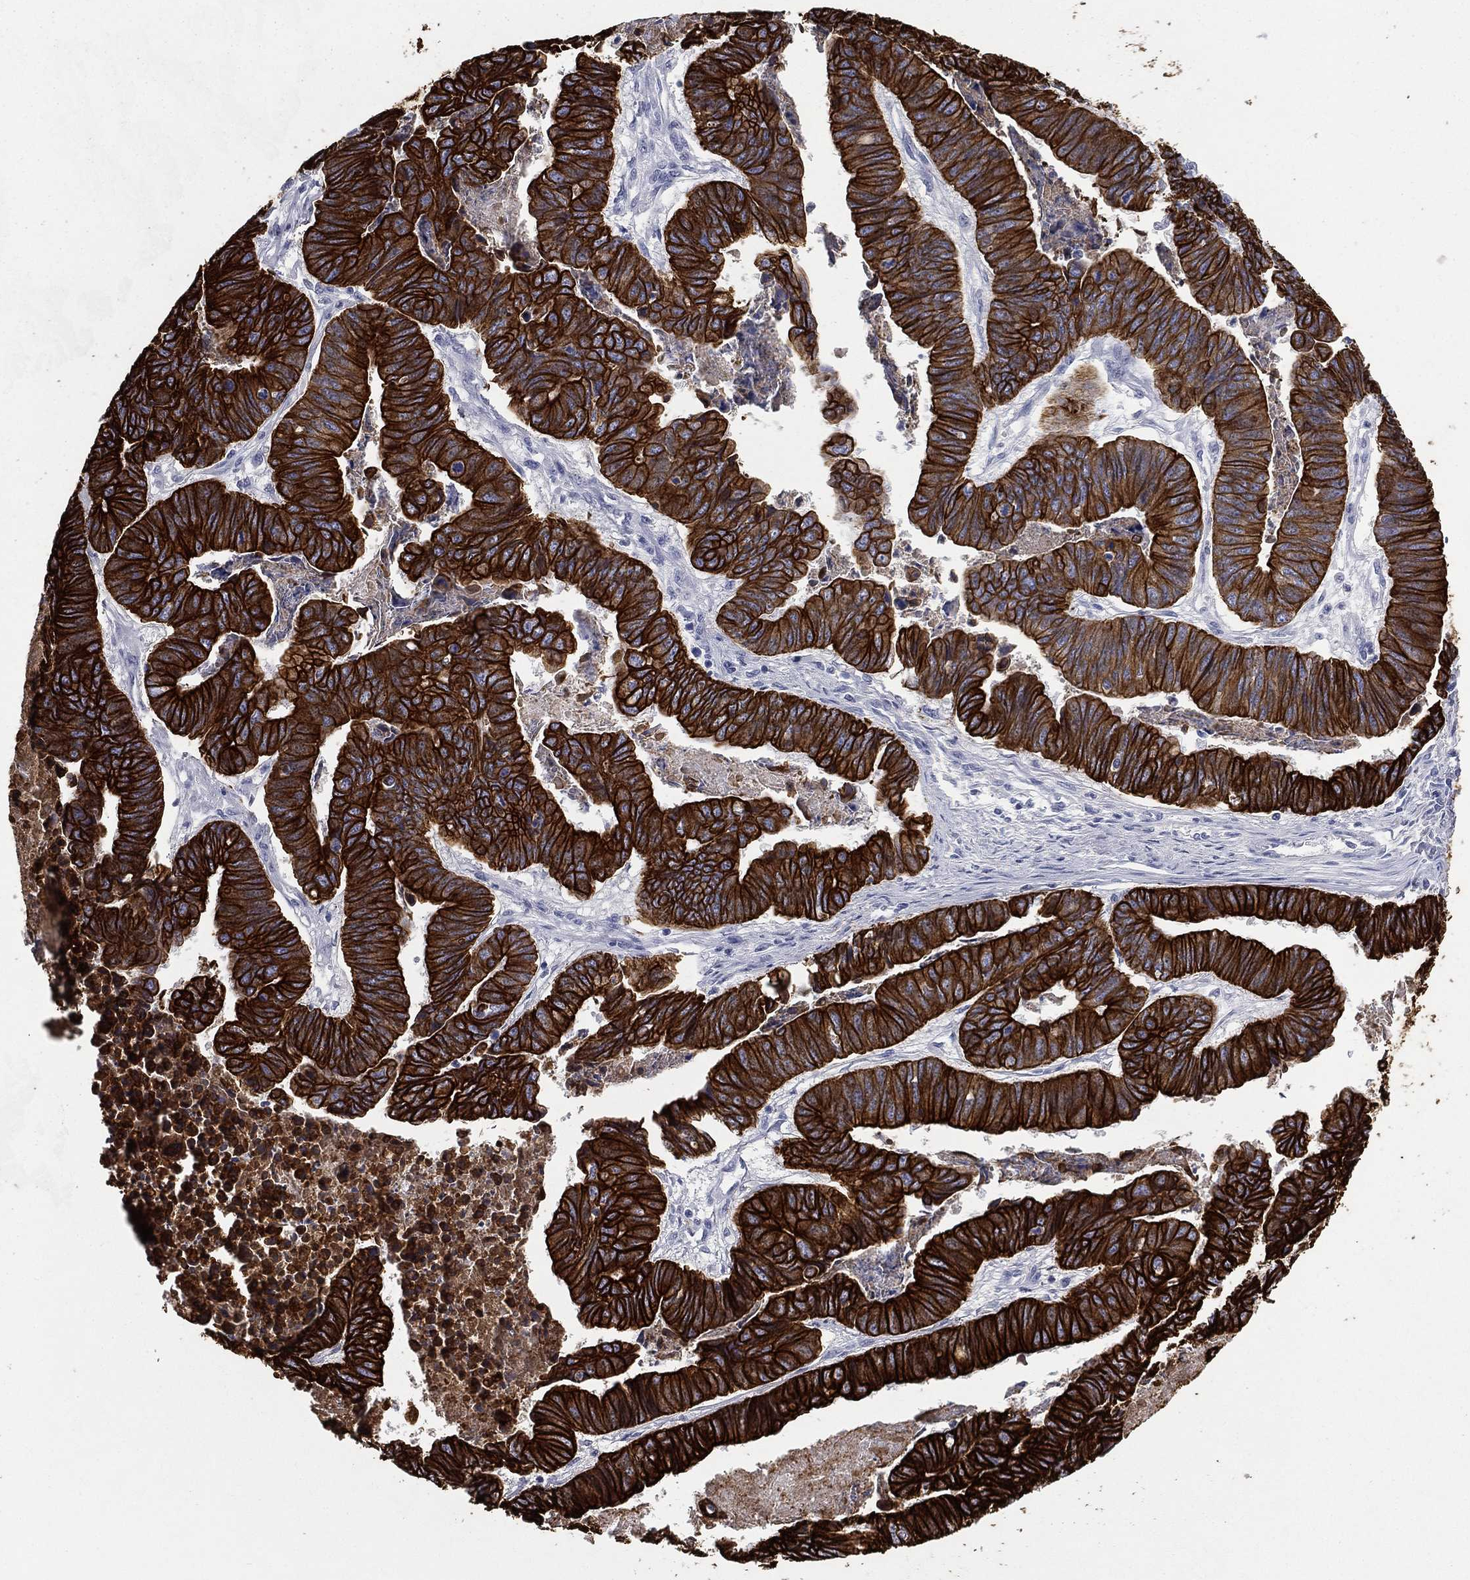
{"staining": {"intensity": "strong", "quantity": ">75%", "location": "cytoplasmic/membranous"}, "tissue": "stomach cancer", "cell_type": "Tumor cells", "image_type": "cancer", "snomed": [{"axis": "morphology", "description": "Adenocarcinoma, NOS"}, {"axis": "topography", "description": "Stomach, lower"}], "caption": "A brown stain shows strong cytoplasmic/membranous expression of a protein in human stomach cancer tumor cells.", "gene": "KRT7", "patient": {"sex": "male", "age": 77}}